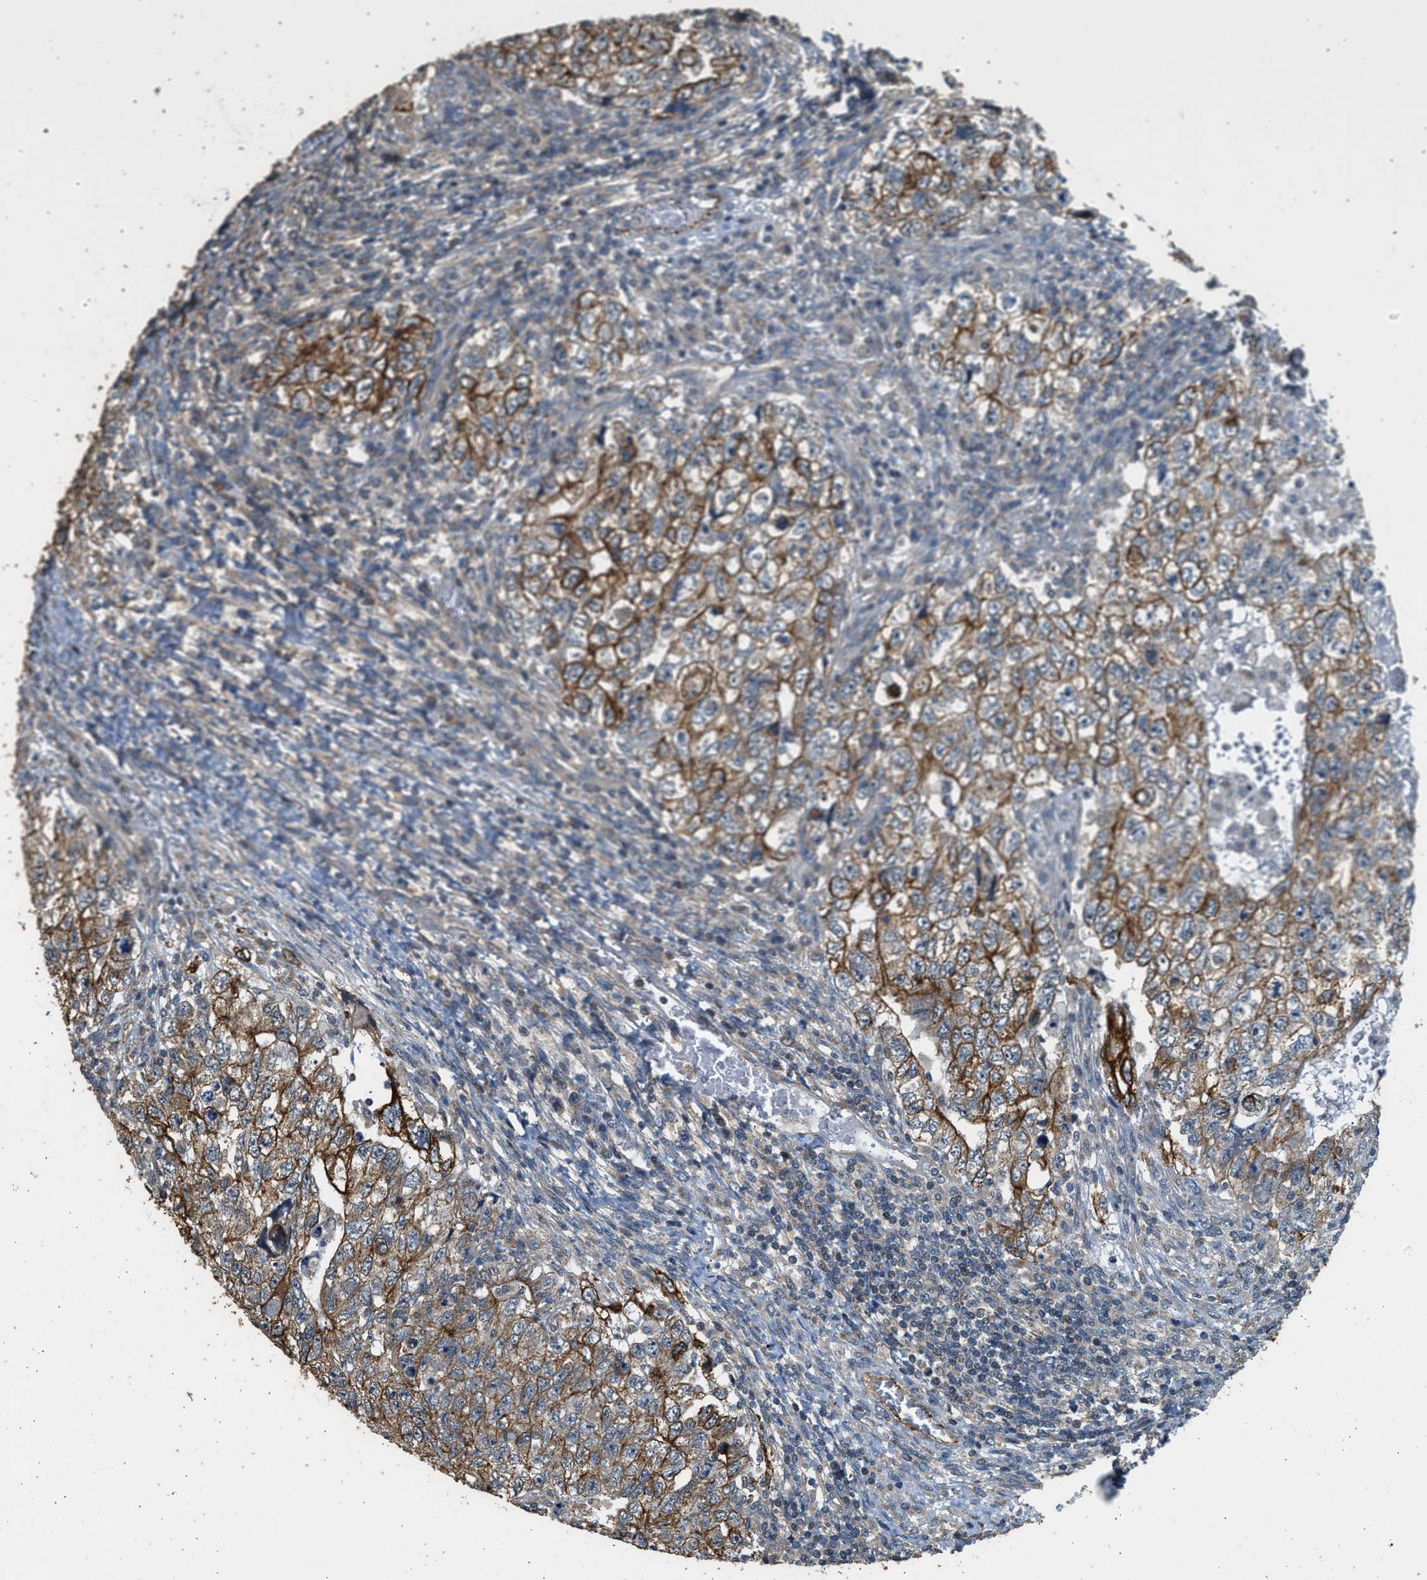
{"staining": {"intensity": "moderate", "quantity": ">75%", "location": "cytoplasmic/membranous"}, "tissue": "testis cancer", "cell_type": "Tumor cells", "image_type": "cancer", "snomed": [{"axis": "morphology", "description": "Carcinoma, Embryonal, NOS"}, {"axis": "topography", "description": "Testis"}], "caption": "Immunohistochemistry (IHC) image of neoplastic tissue: human testis embryonal carcinoma stained using IHC demonstrates medium levels of moderate protein expression localized specifically in the cytoplasmic/membranous of tumor cells, appearing as a cytoplasmic/membranous brown color.", "gene": "PCLO", "patient": {"sex": "male", "age": 36}}